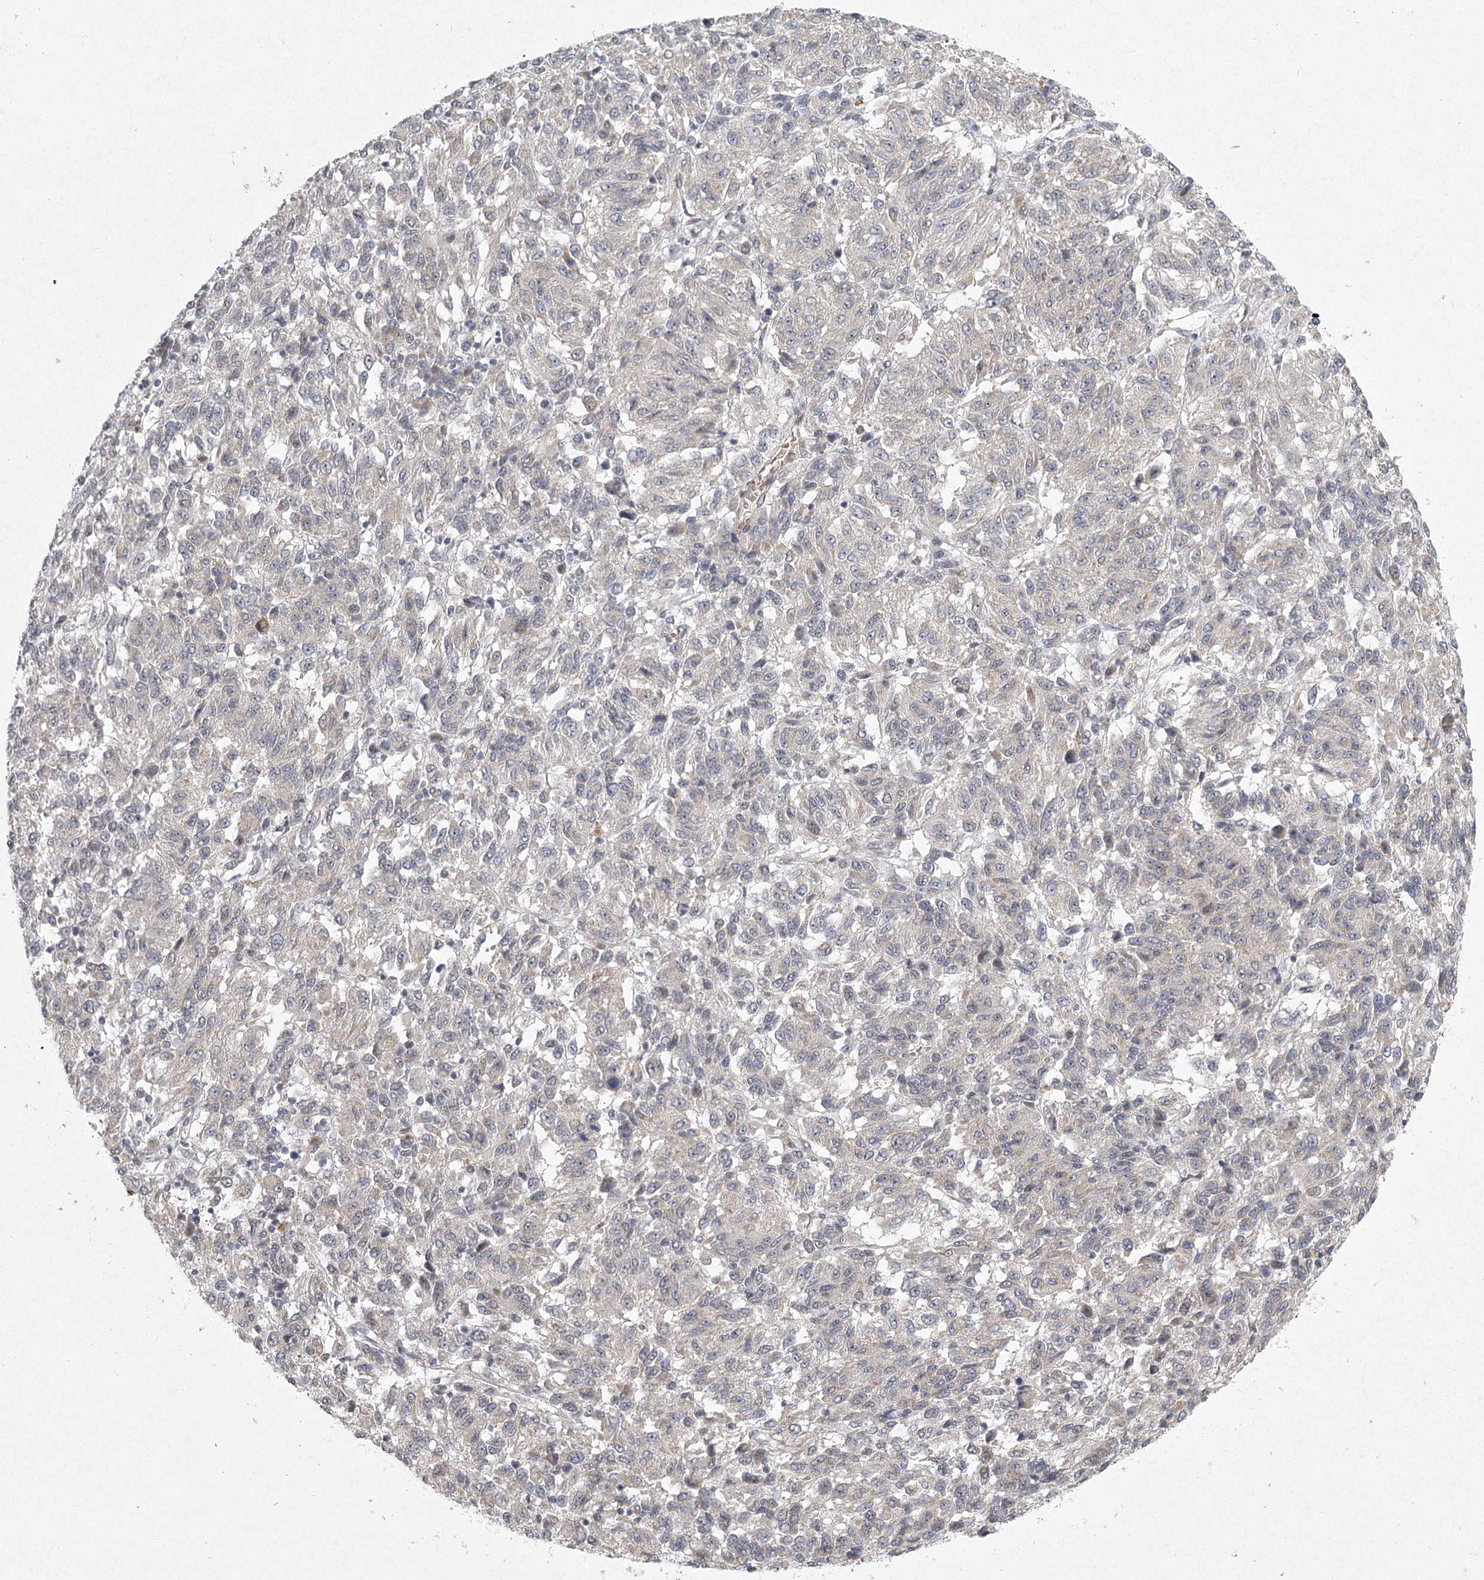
{"staining": {"intensity": "weak", "quantity": "<25%", "location": "cytoplasmic/membranous"}, "tissue": "melanoma", "cell_type": "Tumor cells", "image_type": "cancer", "snomed": [{"axis": "morphology", "description": "Malignant melanoma, Metastatic site"}, {"axis": "topography", "description": "Lung"}], "caption": "Protein analysis of malignant melanoma (metastatic site) shows no significant positivity in tumor cells.", "gene": "MEPE", "patient": {"sex": "male", "age": 64}}